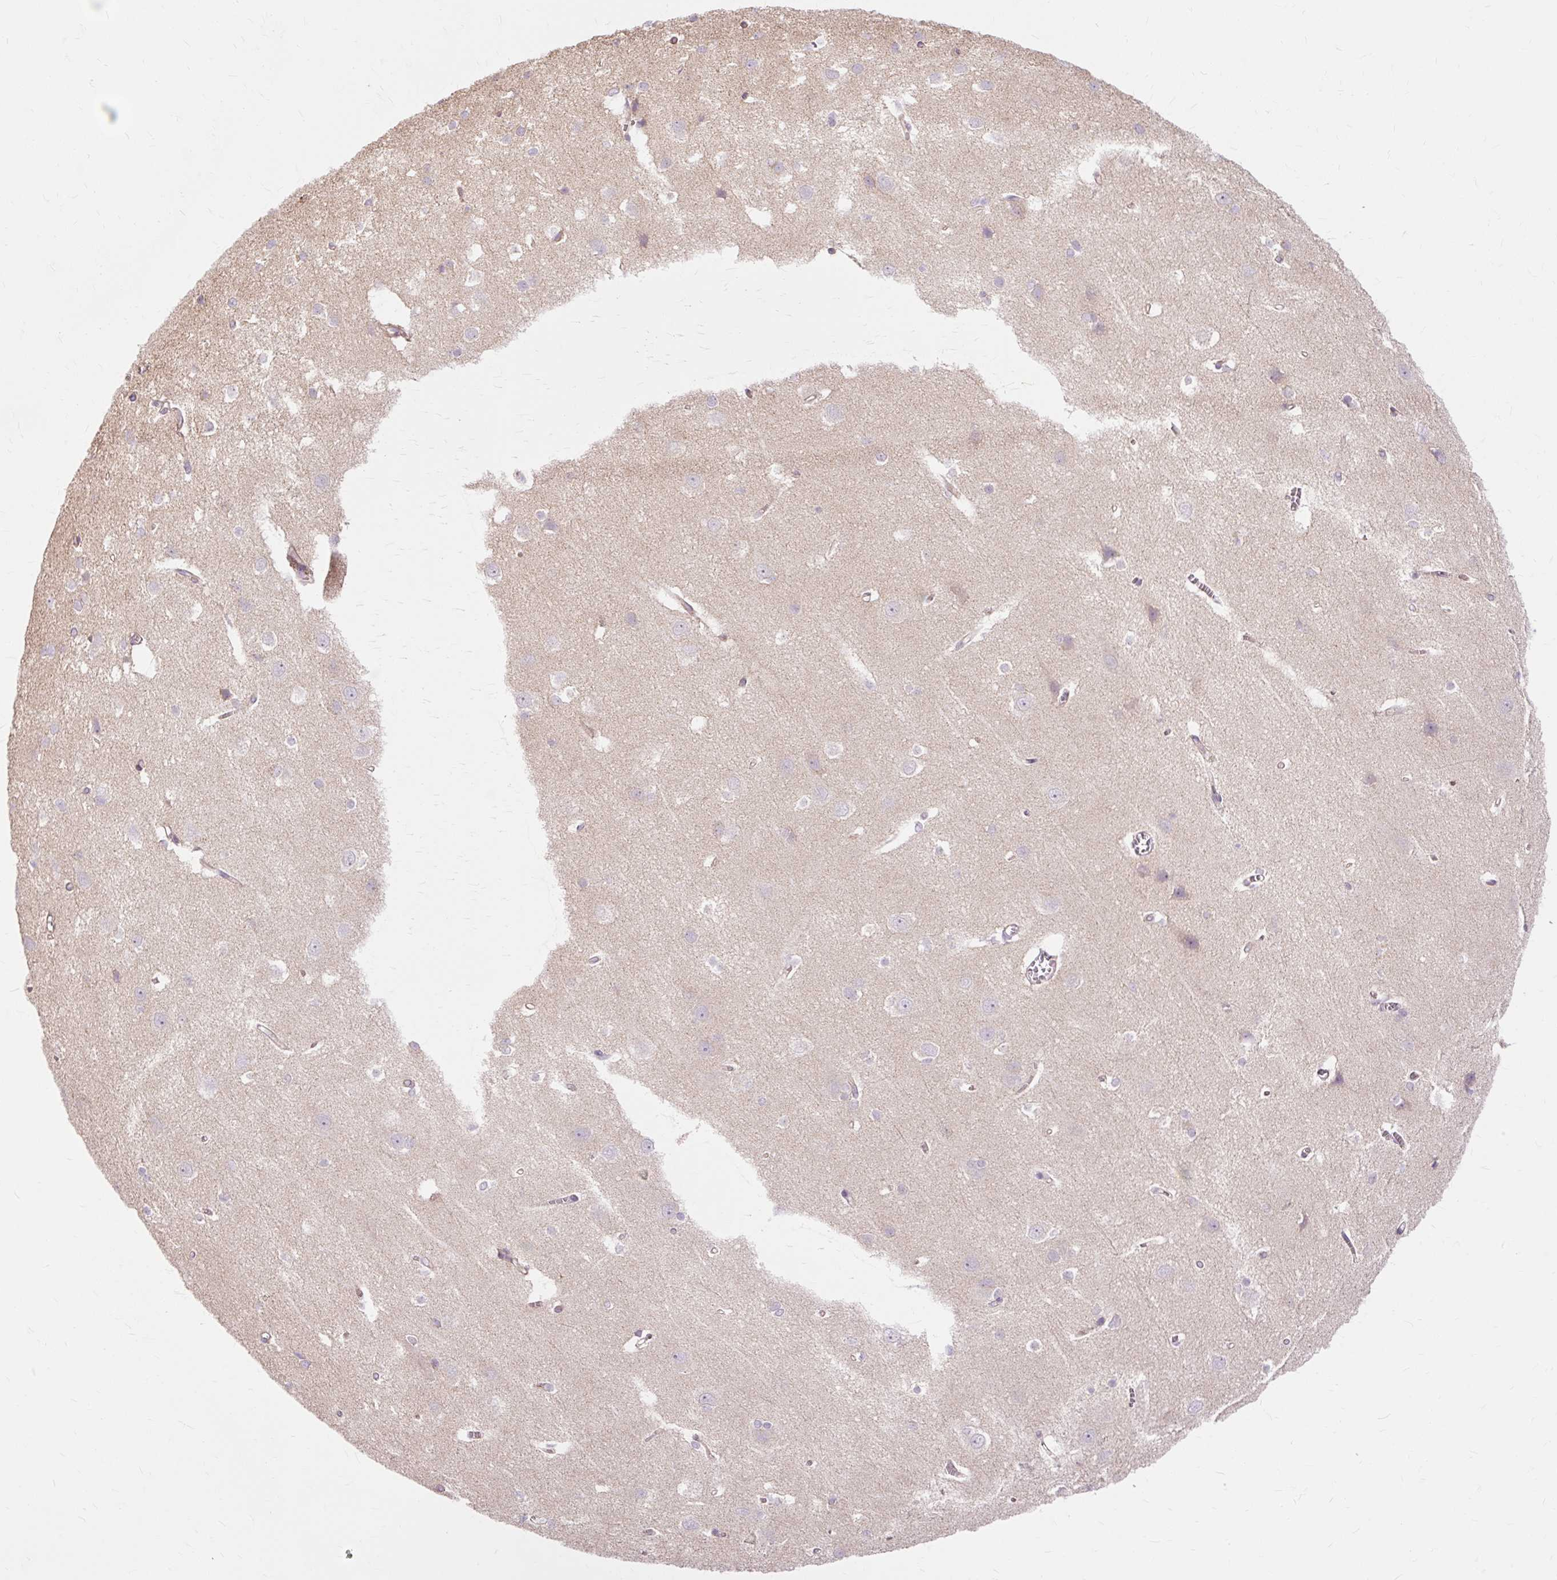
{"staining": {"intensity": "moderate", "quantity": "25%-75%", "location": "cytoplasmic/membranous"}, "tissue": "cerebral cortex", "cell_type": "Endothelial cells", "image_type": "normal", "snomed": [{"axis": "morphology", "description": "Normal tissue, NOS"}, {"axis": "topography", "description": "Cerebral cortex"}], "caption": "Protein staining reveals moderate cytoplasmic/membranous expression in about 25%-75% of endothelial cells in benign cerebral cortex. The staining was performed using DAB (3,3'-diaminobenzidine) to visualize the protein expression in brown, while the nuclei were stained in blue with hematoxylin (Magnification: 20x).", "gene": "PDZD2", "patient": {"sex": "male", "age": 37}}